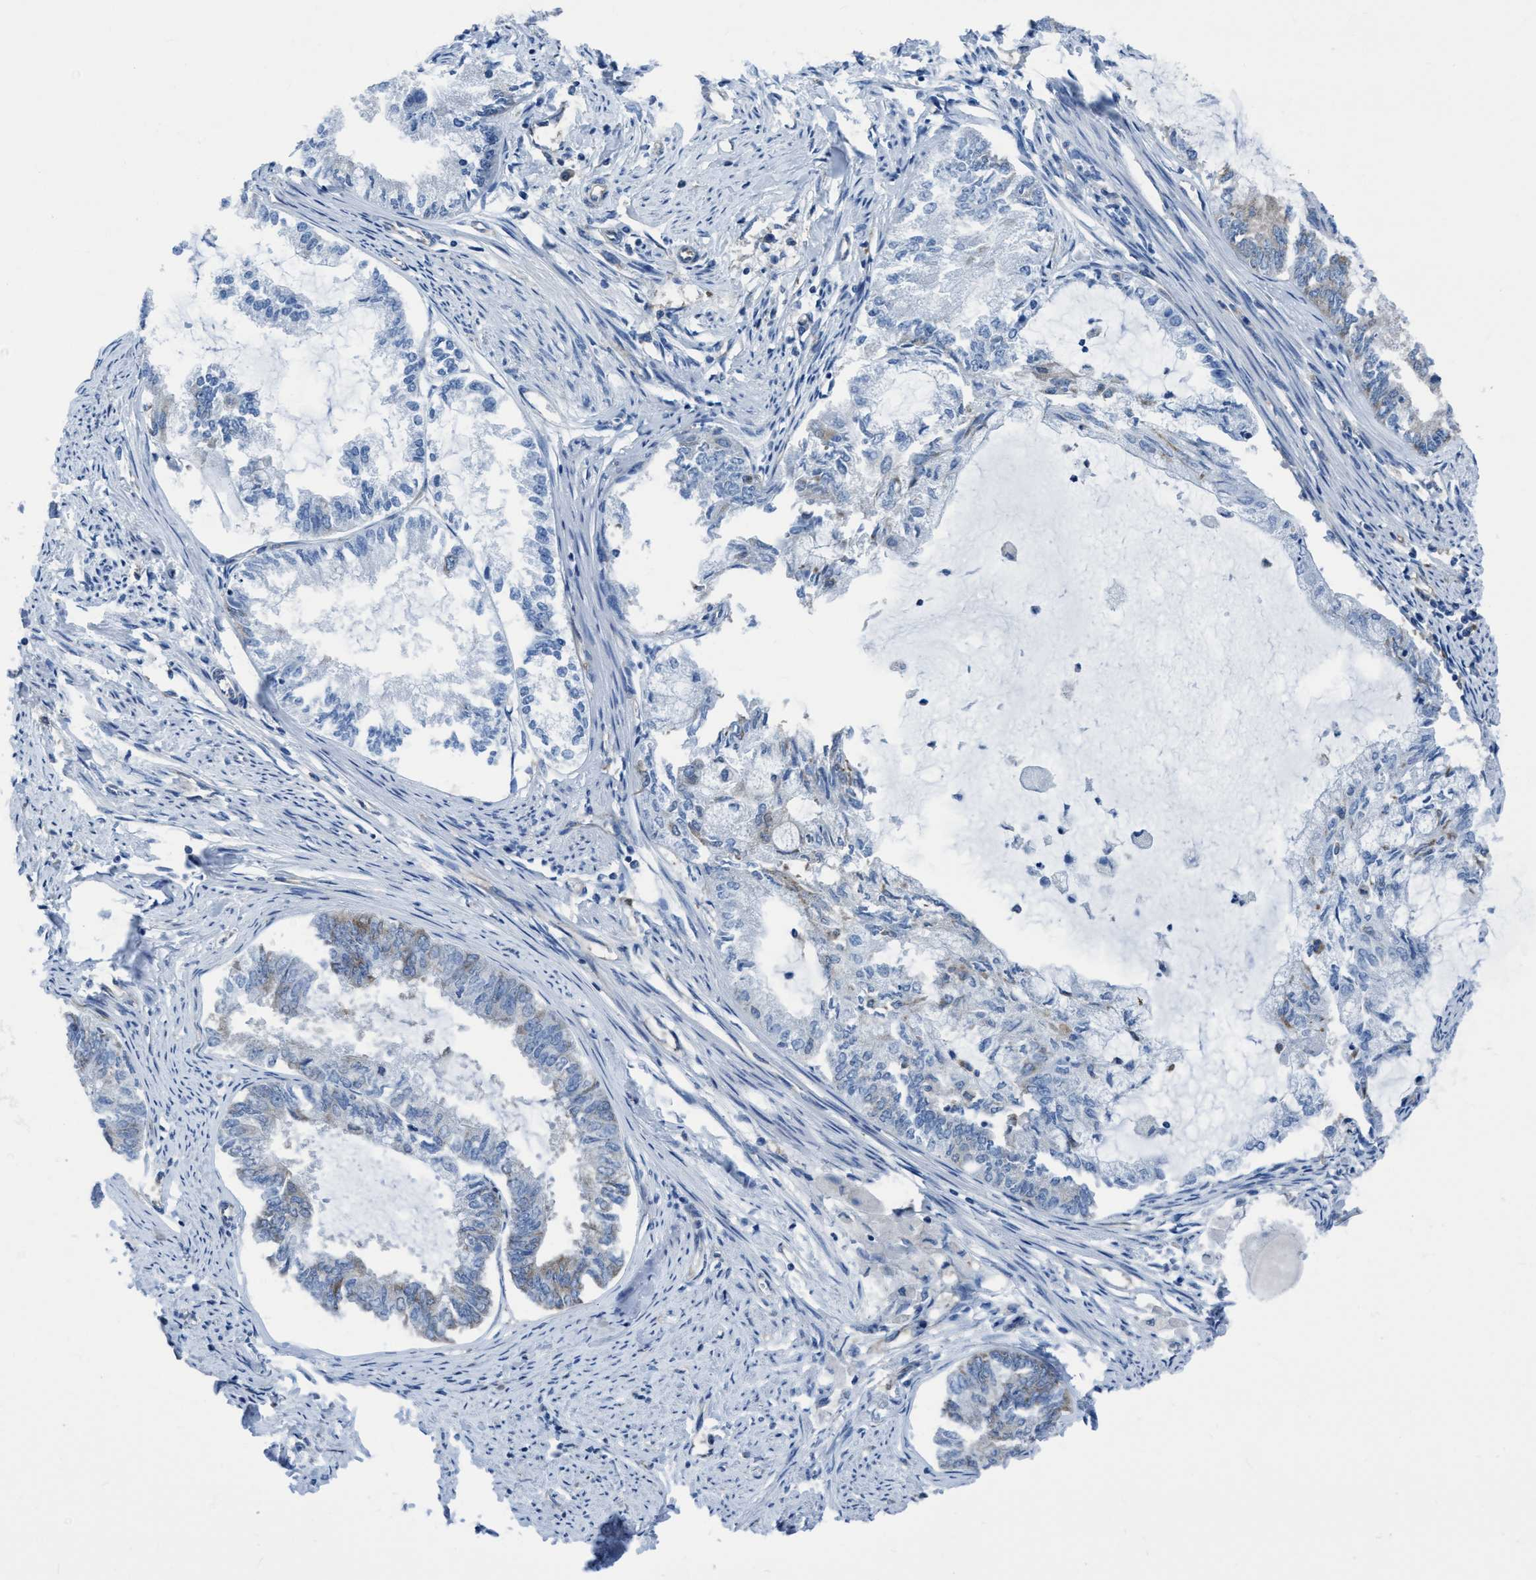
{"staining": {"intensity": "weak", "quantity": "<25%", "location": "cytoplasmic/membranous"}, "tissue": "endometrial cancer", "cell_type": "Tumor cells", "image_type": "cancer", "snomed": [{"axis": "morphology", "description": "Adenocarcinoma, NOS"}, {"axis": "topography", "description": "Endometrium"}], "caption": "A micrograph of adenocarcinoma (endometrial) stained for a protein reveals no brown staining in tumor cells. Nuclei are stained in blue.", "gene": "NMT1", "patient": {"sex": "female", "age": 86}}